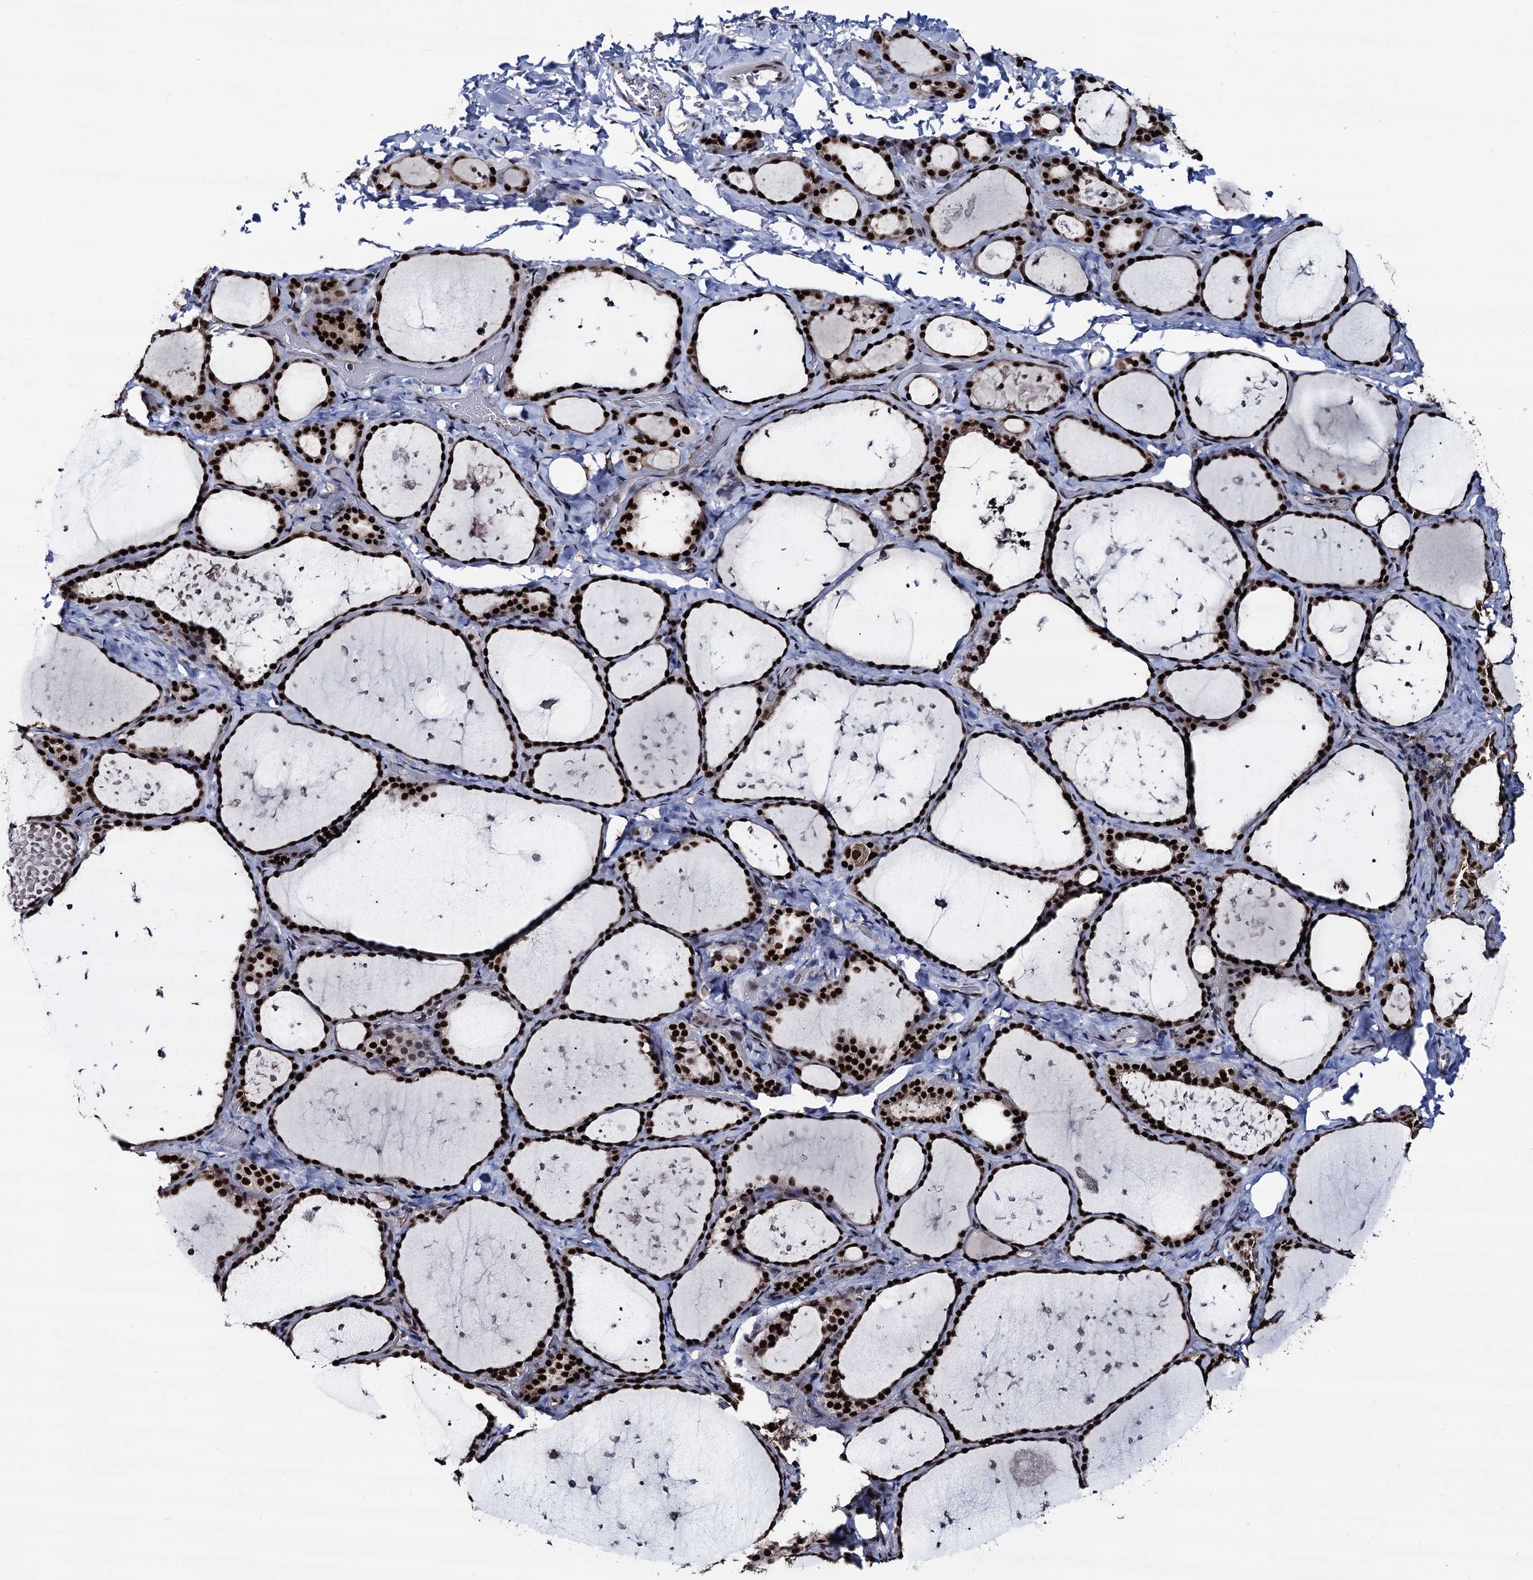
{"staining": {"intensity": "strong", "quantity": ">75%", "location": "nuclear"}, "tissue": "thyroid gland", "cell_type": "Glandular cells", "image_type": "normal", "snomed": [{"axis": "morphology", "description": "Normal tissue, NOS"}, {"axis": "topography", "description": "Thyroid gland"}], "caption": "An IHC micrograph of normal tissue is shown. Protein staining in brown shows strong nuclear positivity in thyroid gland within glandular cells.", "gene": "GALNT11", "patient": {"sex": "female", "age": 44}}